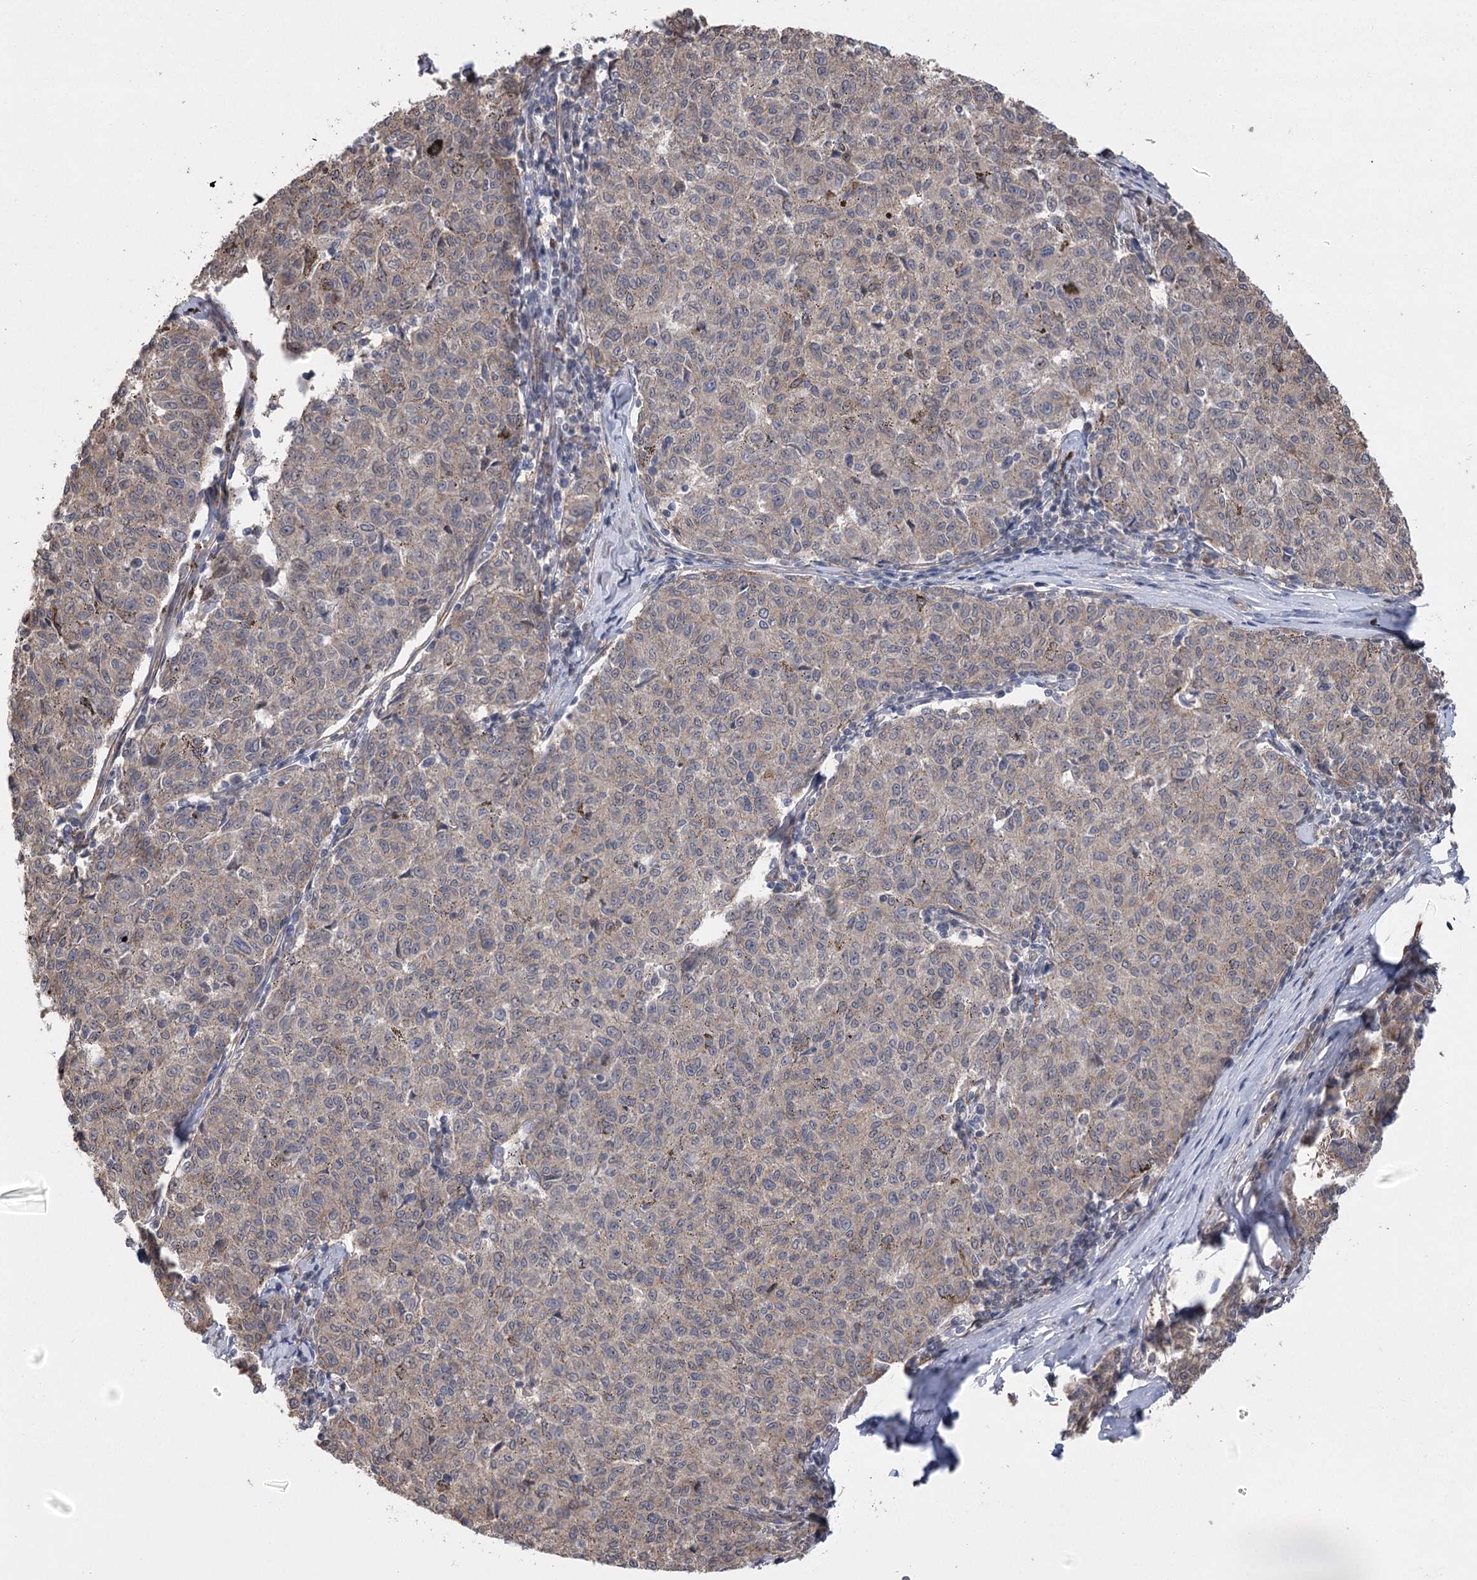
{"staining": {"intensity": "weak", "quantity": "25%-75%", "location": "cytoplasmic/membranous"}, "tissue": "melanoma", "cell_type": "Tumor cells", "image_type": "cancer", "snomed": [{"axis": "morphology", "description": "Malignant melanoma, NOS"}, {"axis": "topography", "description": "Skin"}], "caption": "A high-resolution photomicrograph shows immunohistochemistry staining of melanoma, which demonstrates weak cytoplasmic/membranous staining in approximately 25%-75% of tumor cells.", "gene": "RWDD4", "patient": {"sex": "female", "age": 72}}